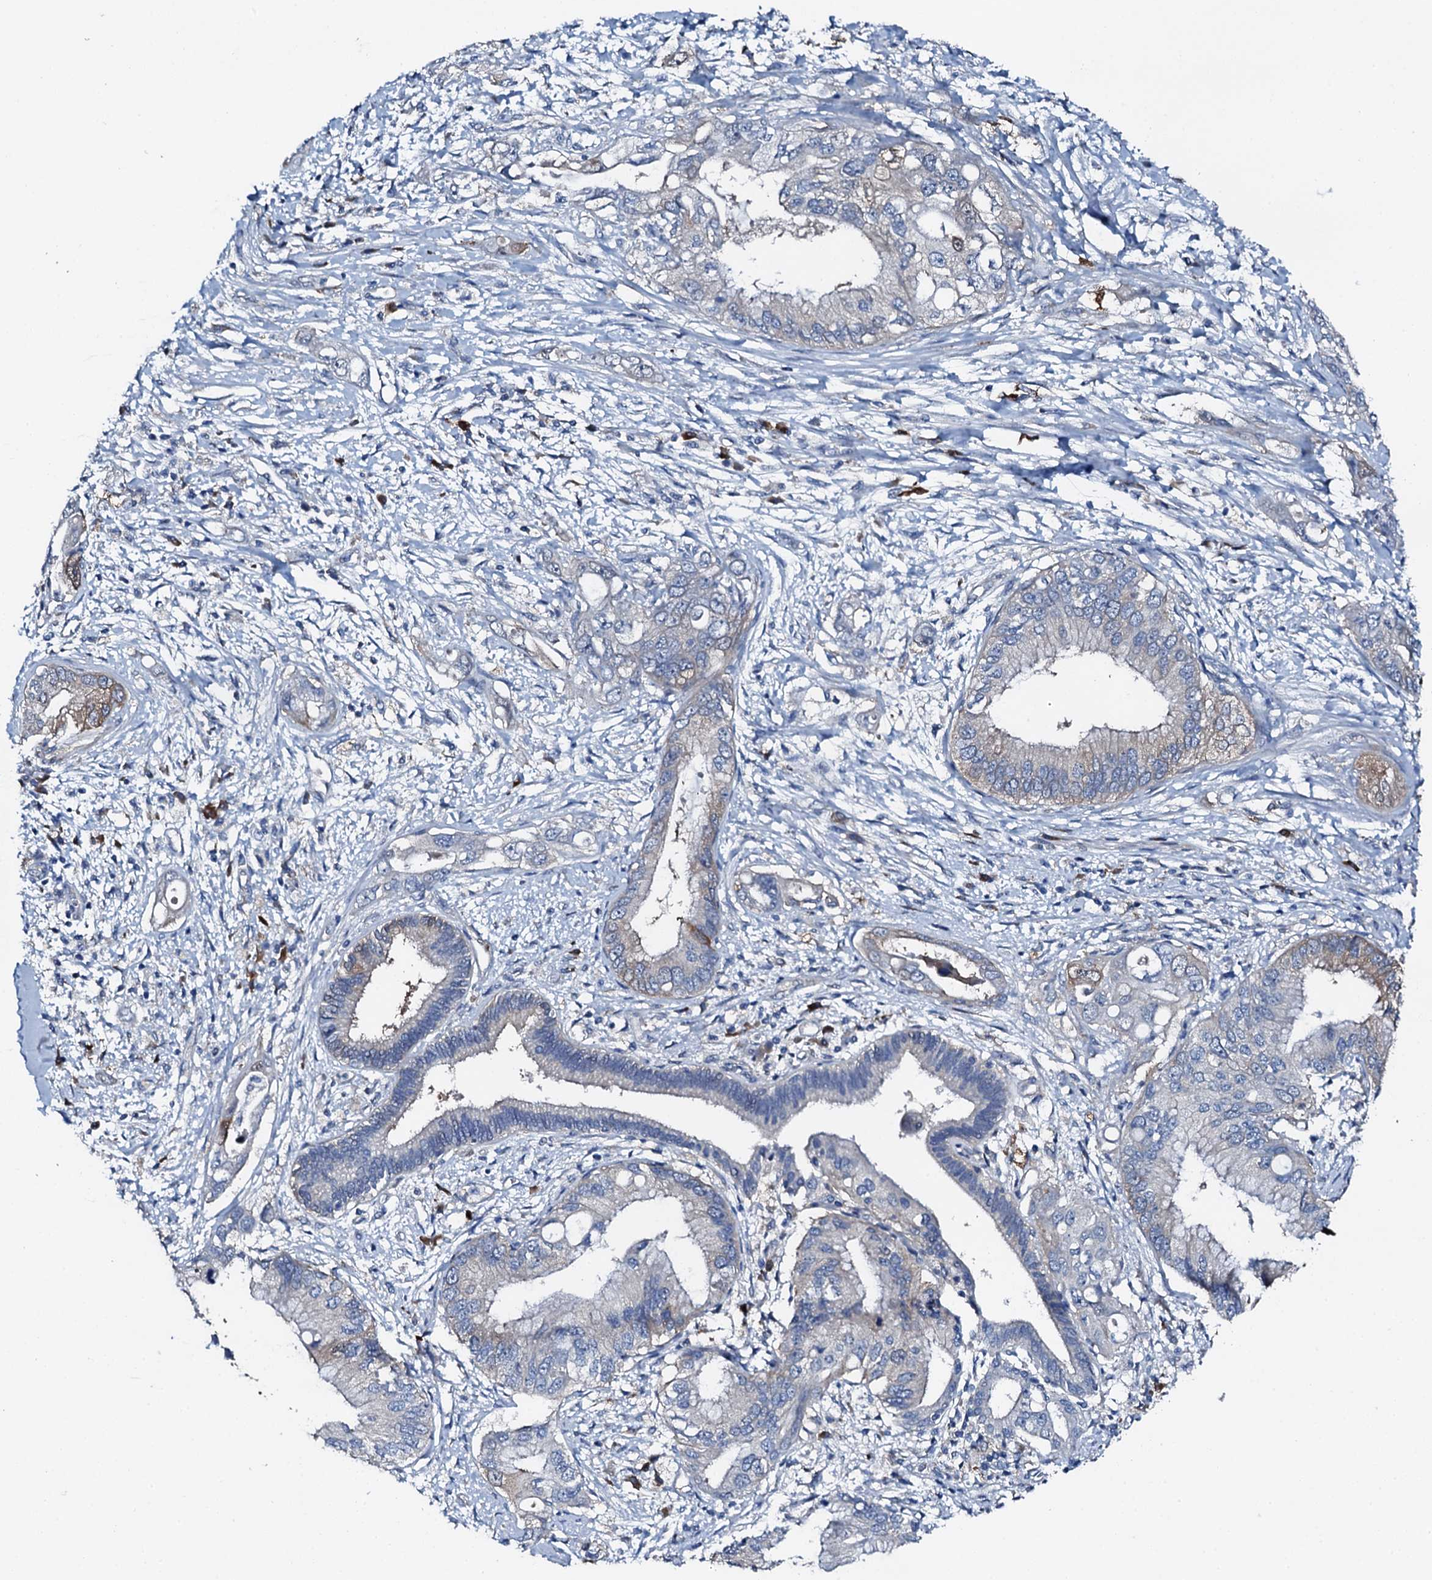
{"staining": {"intensity": "moderate", "quantity": "<25%", "location": "cytoplasmic/membranous"}, "tissue": "pancreatic cancer", "cell_type": "Tumor cells", "image_type": "cancer", "snomed": [{"axis": "morphology", "description": "Inflammation, NOS"}, {"axis": "morphology", "description": "Adenocarcinoma, NOS"}, {"axis": "topography", "description": "Pancreas"}], "caption": "Immunohistochemical staining of human pancreatic cancer (adenocarcinoma) exhibits moderate cytoplasmic/membranous protein positivity in approximately <25% of tumor cells.", "gene": "GFOD2", "patient": {"sex": "female", "age": 56}}